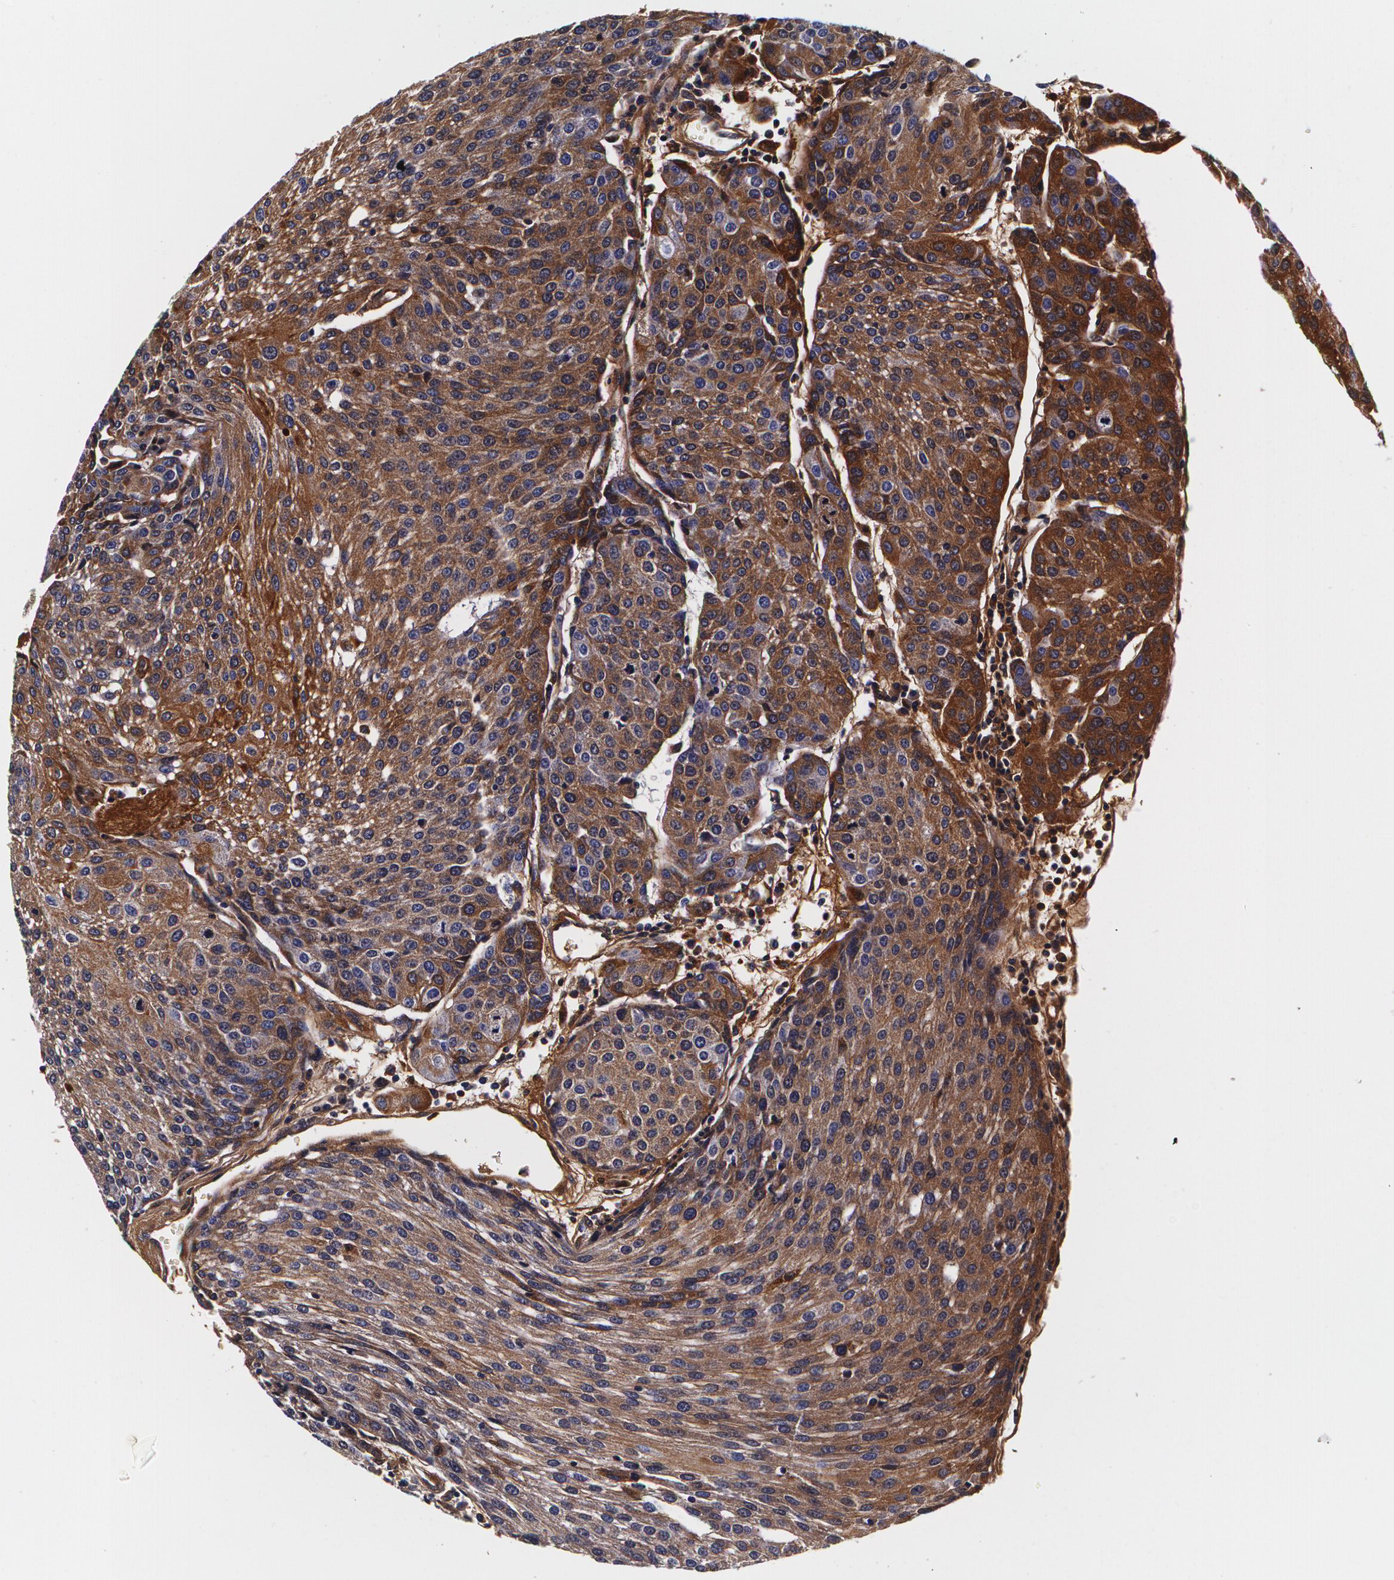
{"staining": {"intensity": "moderate", "quantity": ">75%", "location": "cytoplasmic/membranous"}, "tissue": "urothelial cancer", "cell_type": "Tumor cells", "image_type": "cancer", "snomed": [{"axis": "morphology", "description": "Urothelial carcinoma, High grade"}, {"axis": "topography", "description": "Urinary bladder"}], "caption": "Tumor cells exhibit moderate cytoplasmic/membranous staining in approximately >75% of cells in urothelial carcinoma (high-grade).", "gene": "TTR", "patient": {"sex": "female", "age": 85}}